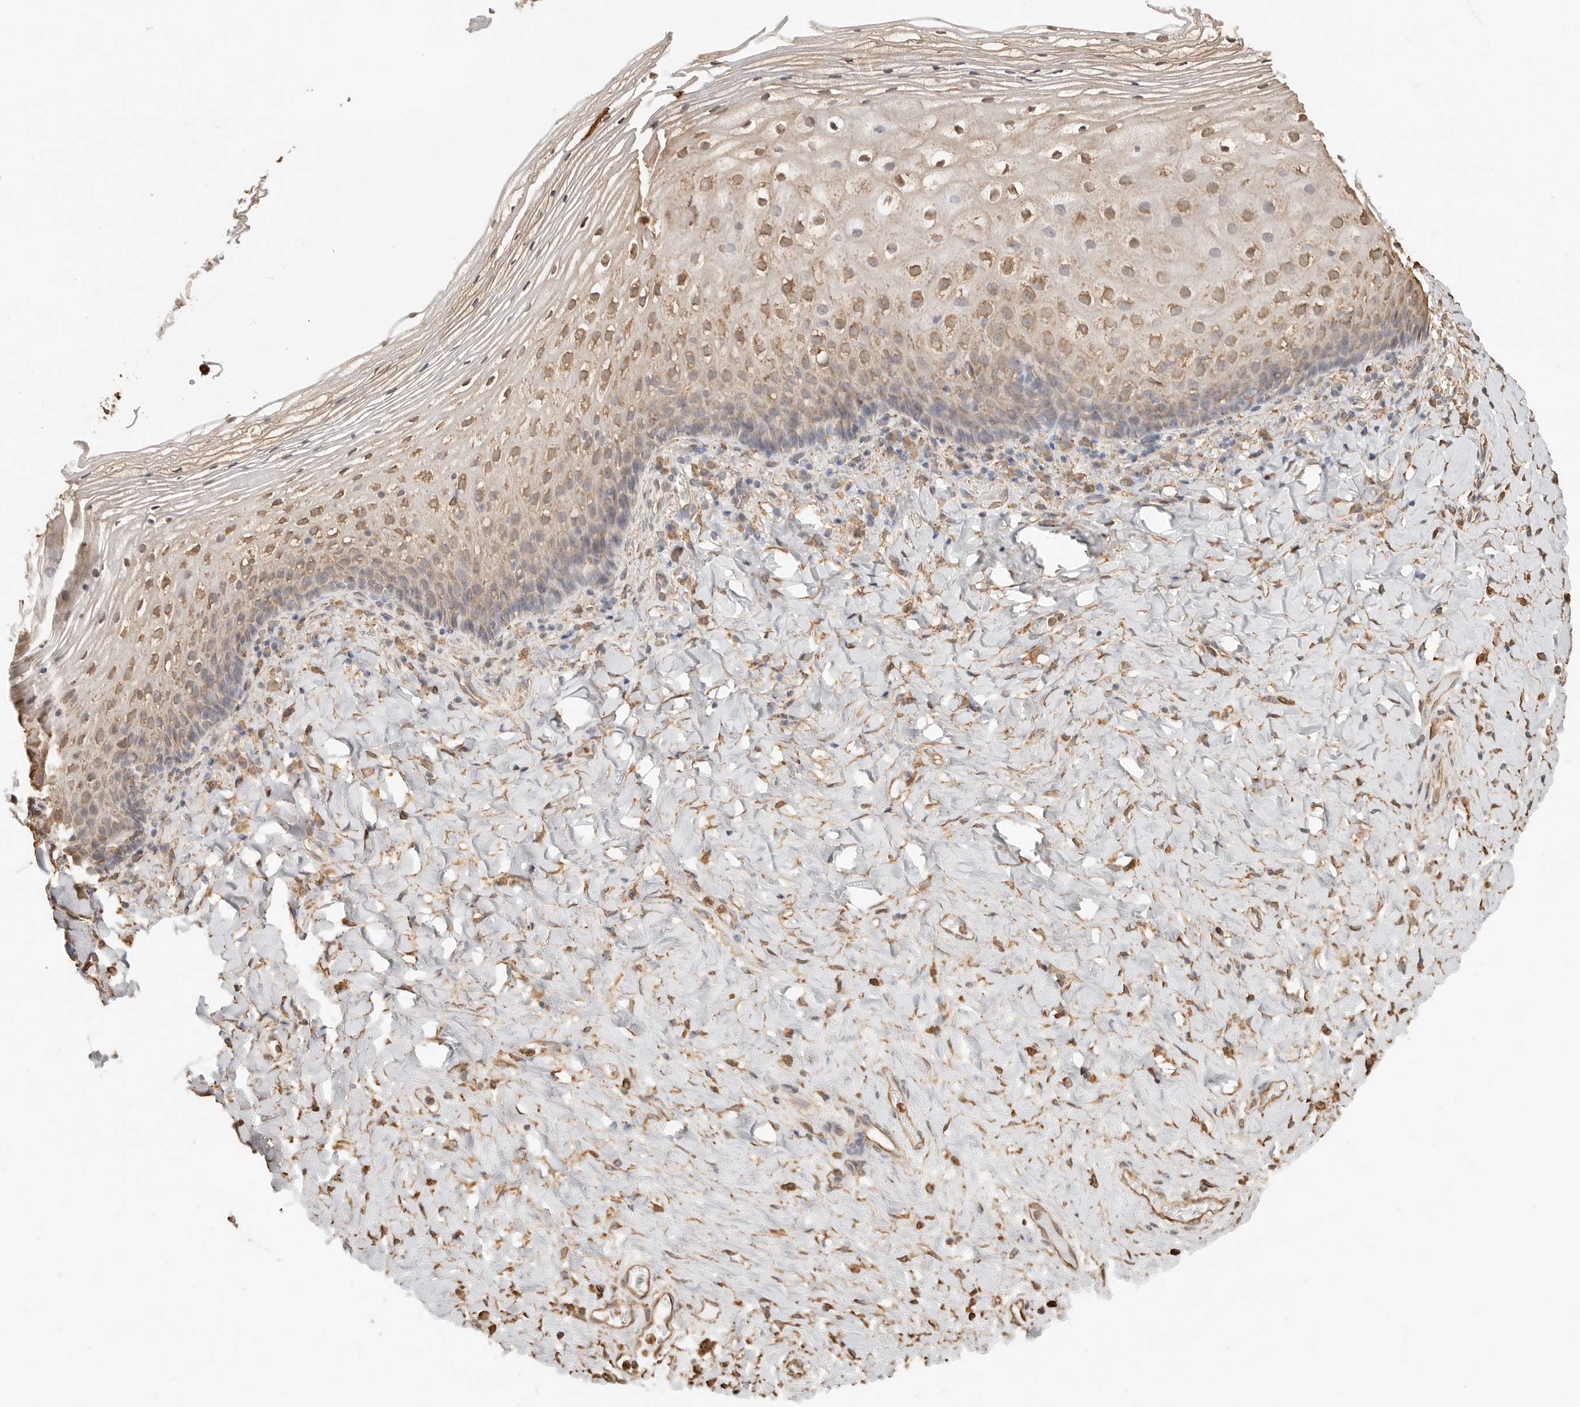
{"staining": {"intensity": "moderate", "quantity": ">75%", "location": "cytoplasmic/membranous"}, "tissue": "vagina", "cell_type": "Squamous epithelial cells", "image_type": "normal", "snomed": [{"axis": "morphology", "description": "Normal tissue, NOS"}, {"axis": "topography", "description": "Vagina"}], "caption": "A high-resolution histopathology image shows immunohistochemistry (IHC) staining of benign vagina, which displays moderate cytoplasmic/membranous staining in about >75% of squamous epithelial cells. The staining is performed using DAB brown chromogen to label protein expression. The nuclei are counter-stained blue using hematoxylin.", "gene": "ARHGEF10L", "patient": {"sex": "female", "age": 60}}